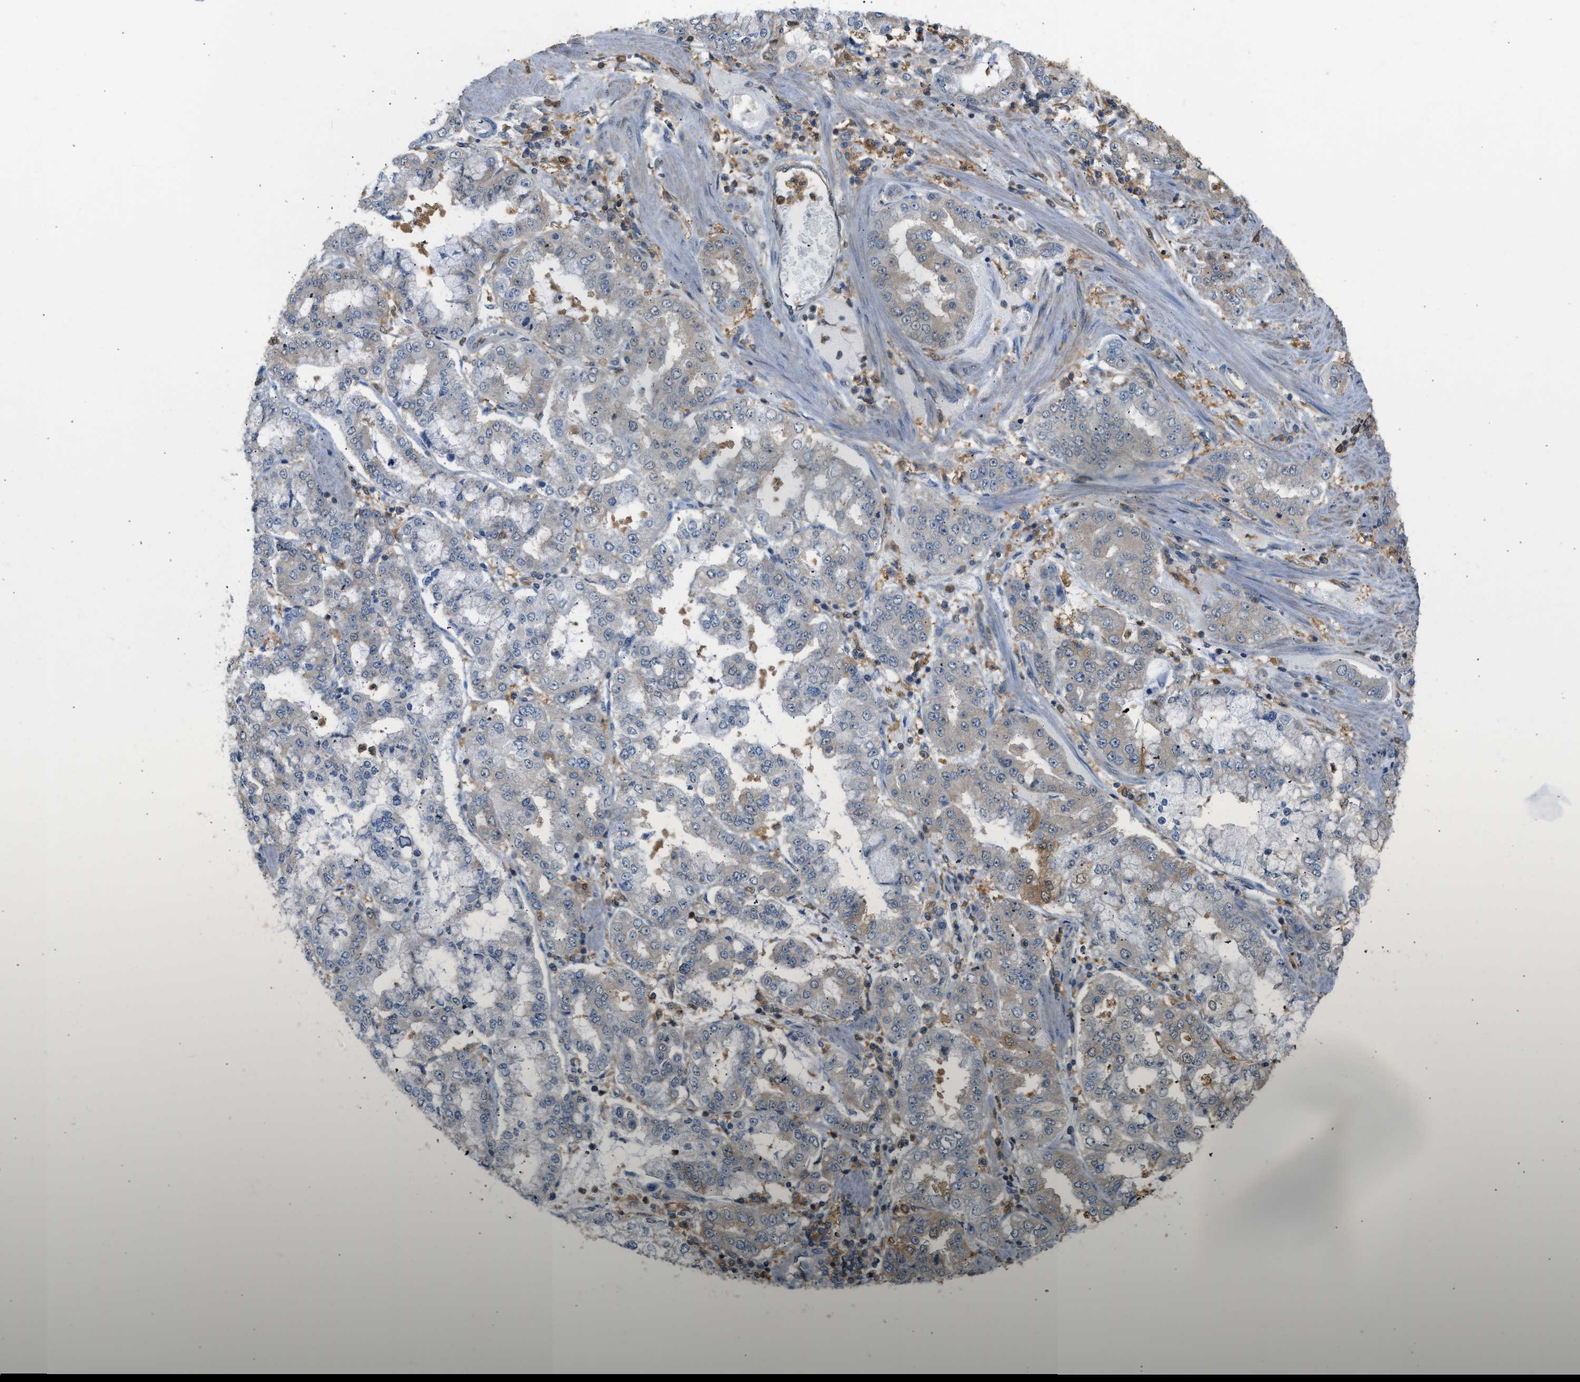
{"staining": {"intensity": "moderate", "quantity": "<25%", "location": "cytoplasmic/membranous"}, "tissue": "stomach cancer", "cell_type": "Tumor cells", "image_type": "cancer", "snomed": [{"axis": "morphology", "description": "Adenocarcinoma, NOS"}, {"axis": "topography", "description": "Stomach"}], "caption": "Human adenocarcinoma (stomach) stained with a brown dye demonstrates moderate cytoplasmic/membranous positive staining in approximately <25% of tumor cells.", "gene": "ENO1", "patient": {"sex": "male", "age": 76}}